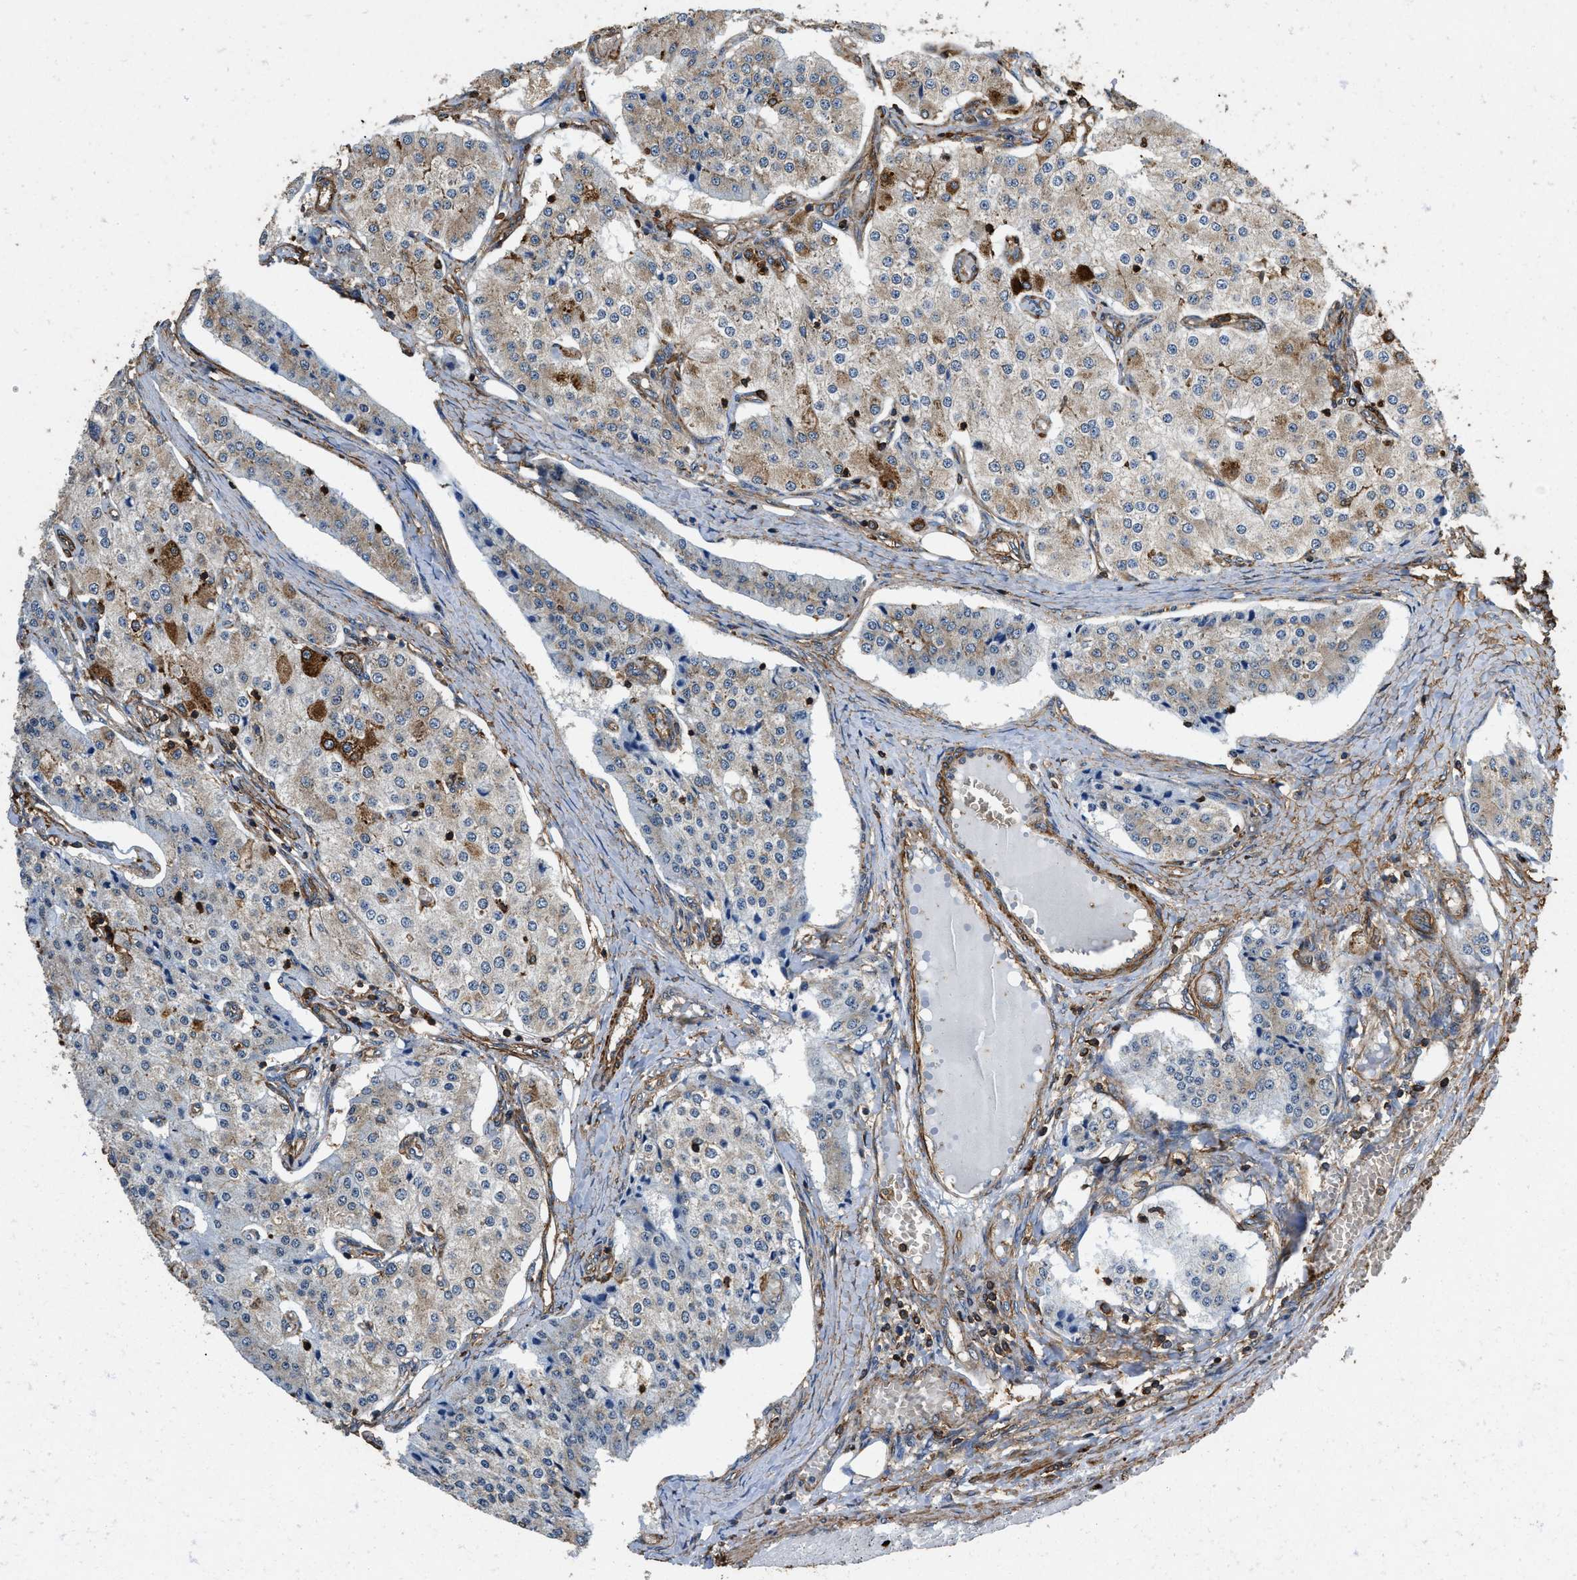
{"staining": {"intensity": "weak", "quantity": "25%-75%", "location": "cytoplasmic/membranous"}, "tissue": "carcinoid", "cell_type": "Tumor cells", "image_type": "cancer", "snomed": [{"axis": "morphology", "description": "Carcinoid, malignant, NOS"}, {"axis": "topography", "description": "Colon"}], "caption": "IHC staining of carcinoid, which exhibits low levels of weak cytoplasmic/membranous expression in approximately 25%-75% of tumor cells indicating weak cytoplasmic/membranous protein positivity. The staining was performed using DAB (brown) for protein detection and nuclei were counterstained in hematoxylin (blue).", "gene": "LINGO2", "patient": {"sex": "female", "age": 52}}